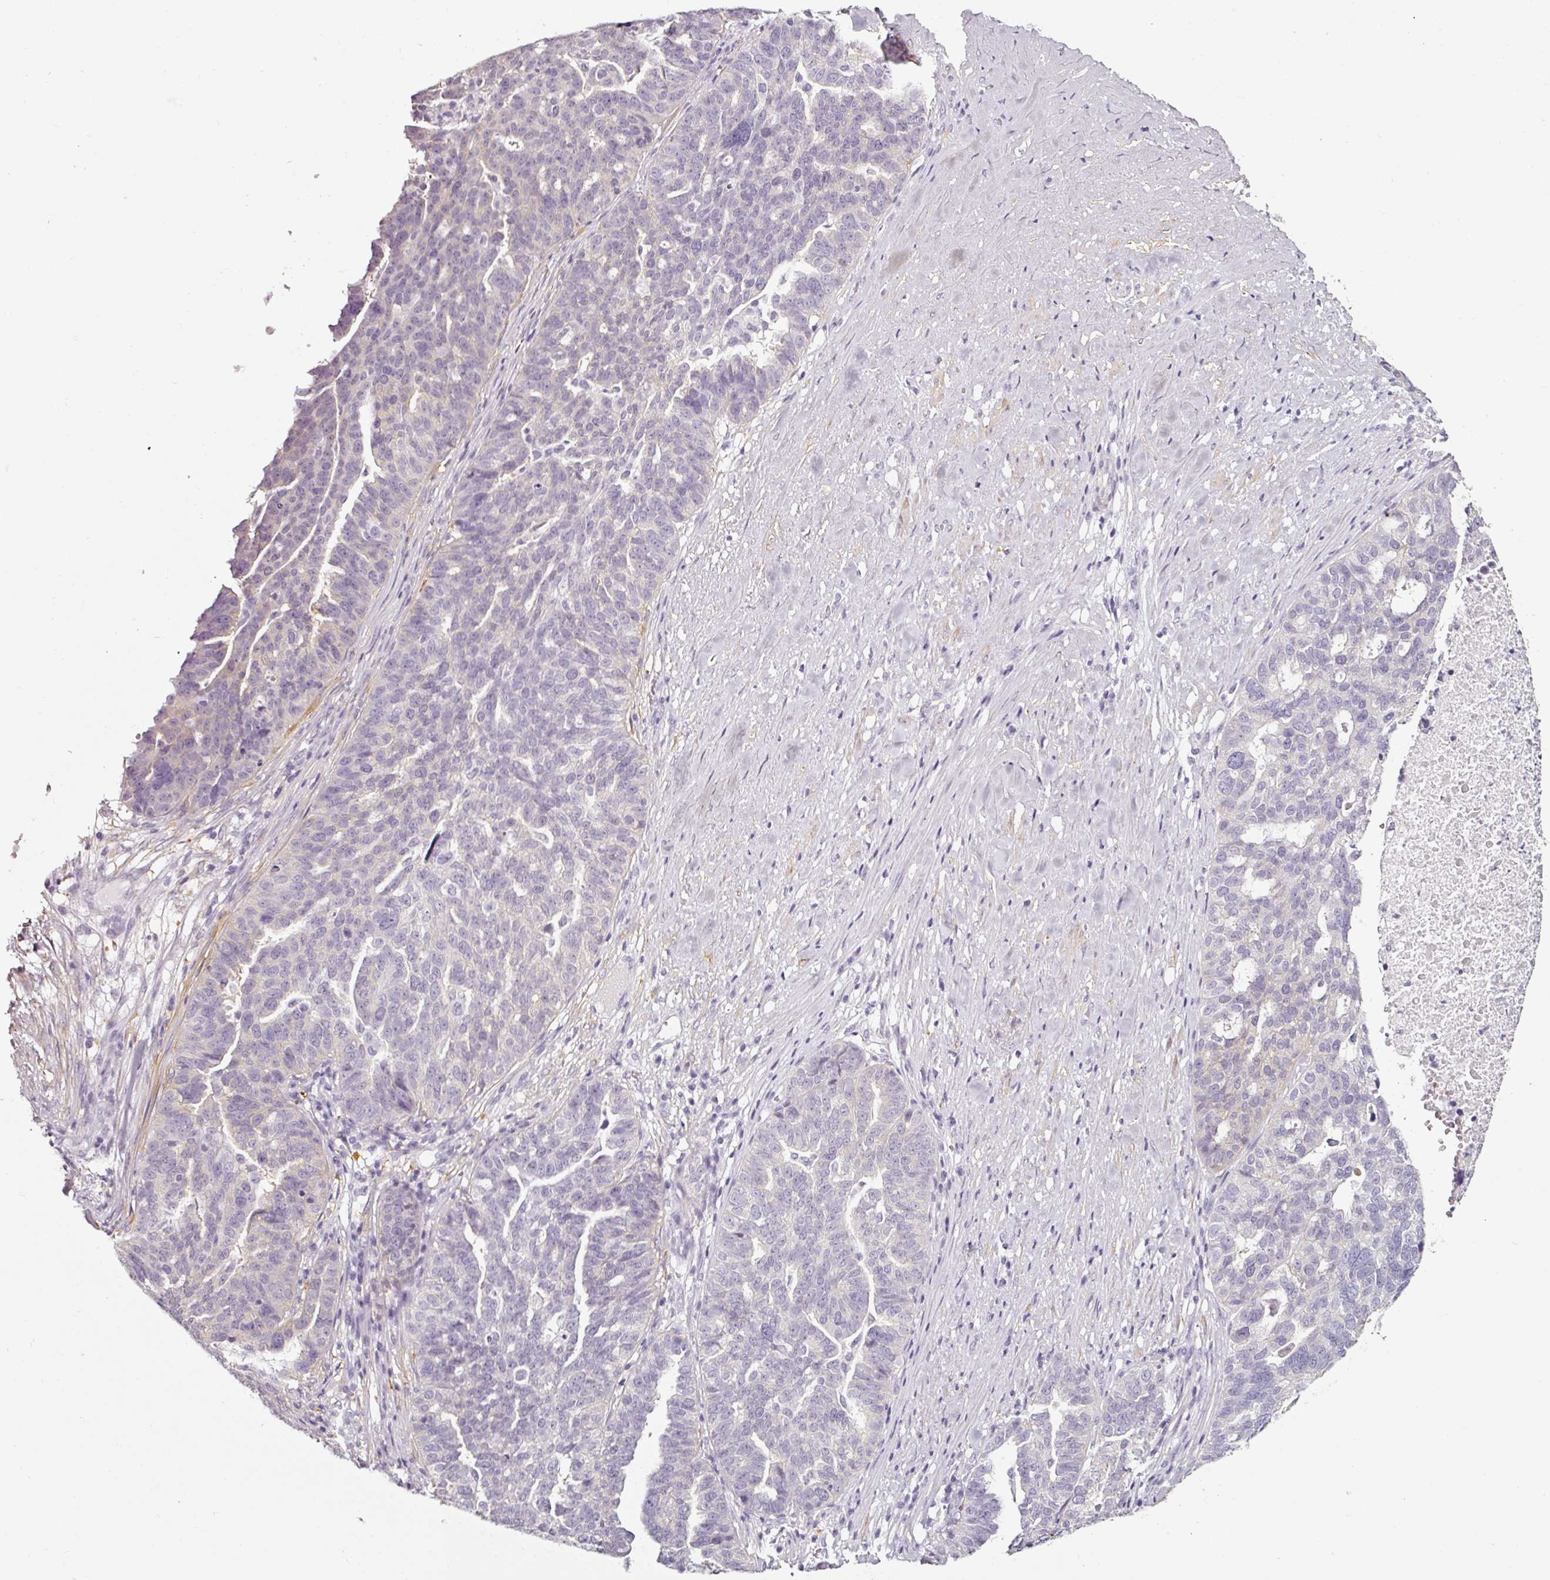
{"staining": {"intensity": "negative", "quantity": "none", "location": "none"}, "tissue": "ovarian cancer", "cell_type": "Tumor cells", "image_type": "cancer", "snomed": [{"axis": "morphology", "description": "Cystadenocarcinoma, serous, NOS"}, {"axis": "topography", "description": "Ovary"}], "caption": "This is a histopathology image of IHC staining of ovarian cancer (serous cystadenocarcinoma), which shows no expression in tumor cells. (Brightfield microscopy of DAB (3,3'-diaminobenzidine) IHC at high magnification).", "gene": "CAP2", "patient": {"sex": "female", "age": 59}}